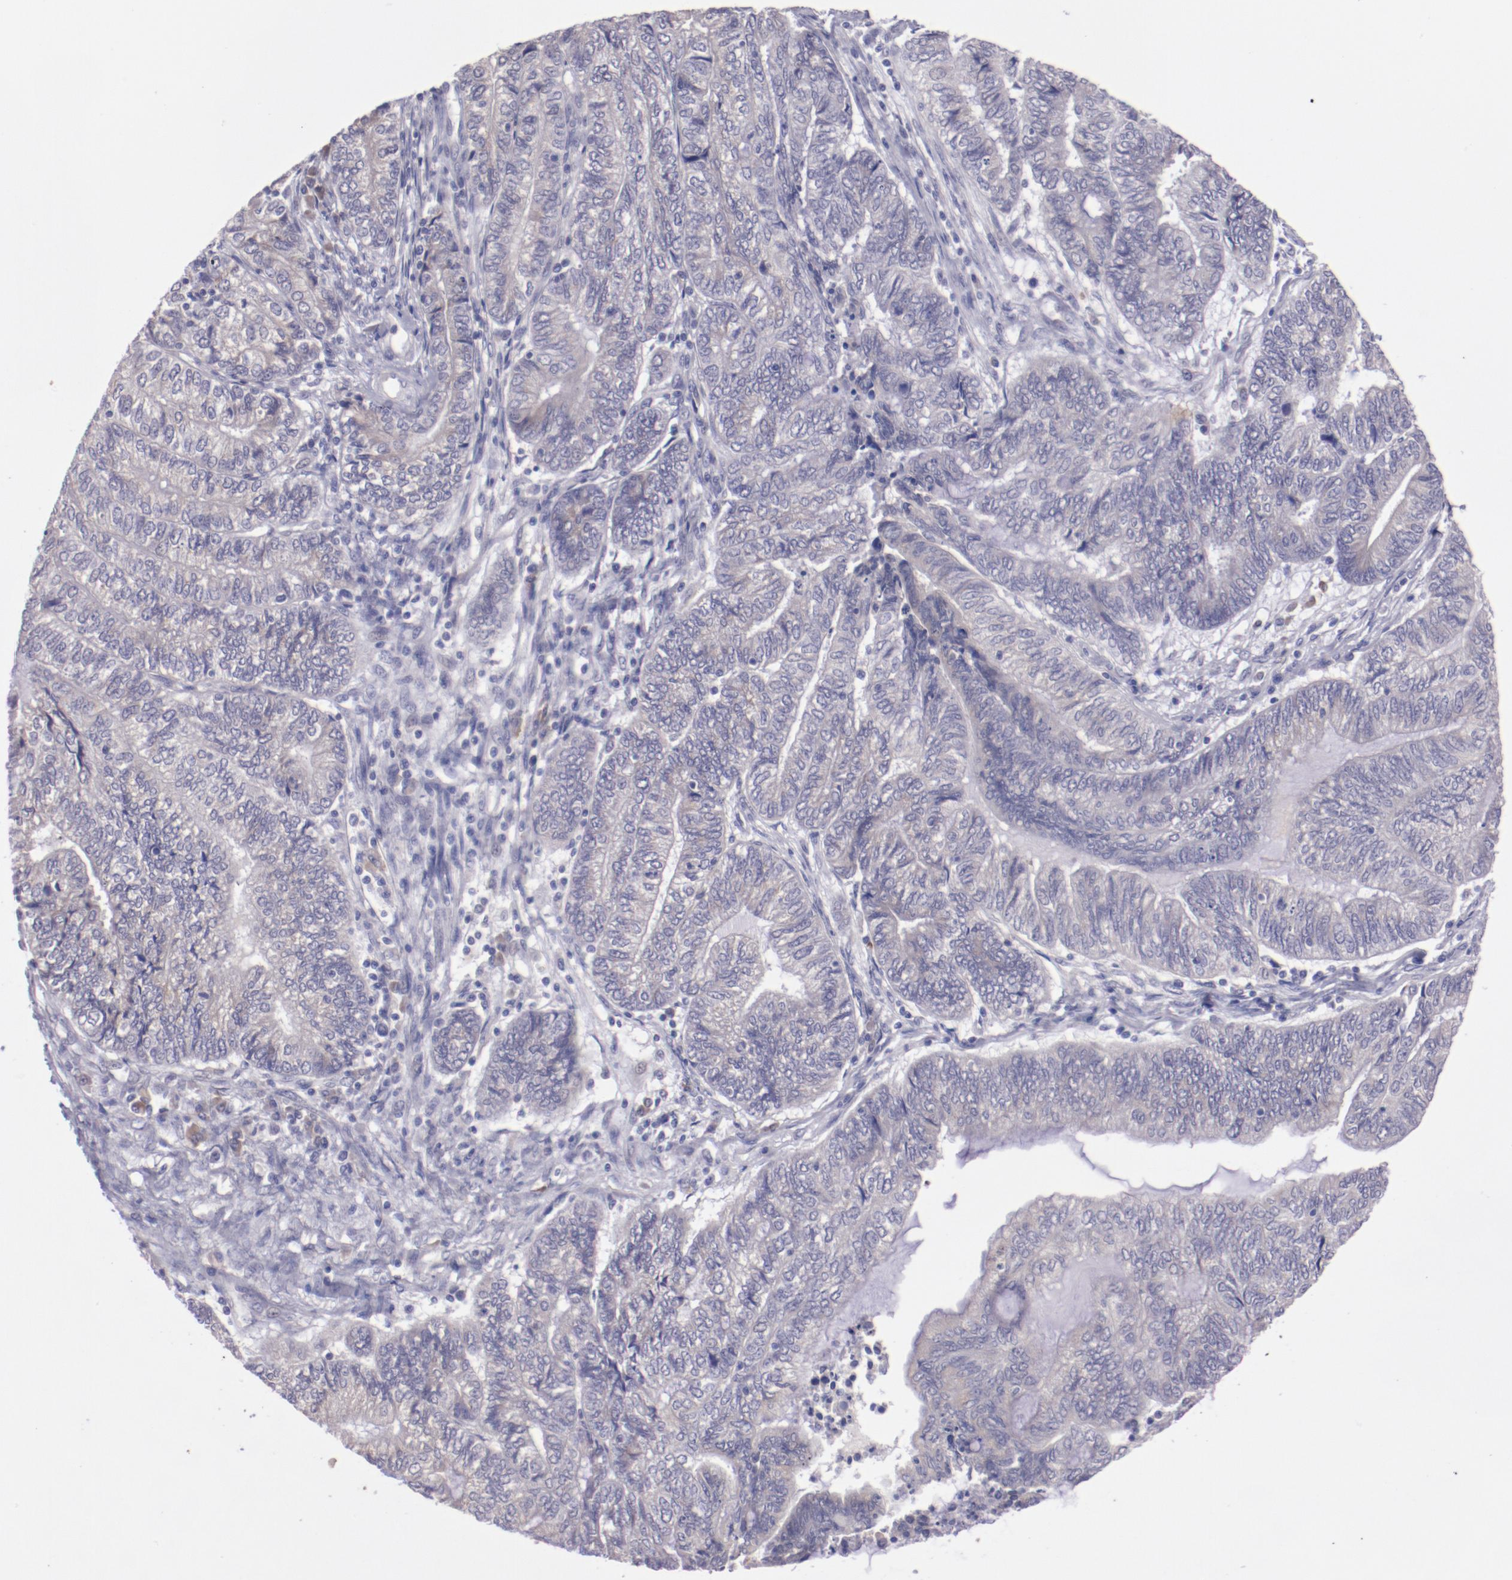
{"staining": {"intensity": "weak", "quantity": "<25%", "location": "cytoplasmic/membranous"}, "tissue": "endometrial cancer", "cell_type": "Tumor cells", "image_type": "cancer", "snomed": [{"axis": "morphology", "description": "Adenocarcinoma, NOS"}, {"axis": "topography", "description": "Uterus"}, {"axis": "topography", "description": "Endometrium"}], "caption": "This is an immunohistochemistry (IHC) histopathology image of human endometrial cancer (adenocarcinoma). There is no expression in tumor cells.", "gene": "TRAF3", "patient": {"sex": "female", "age": 70}}